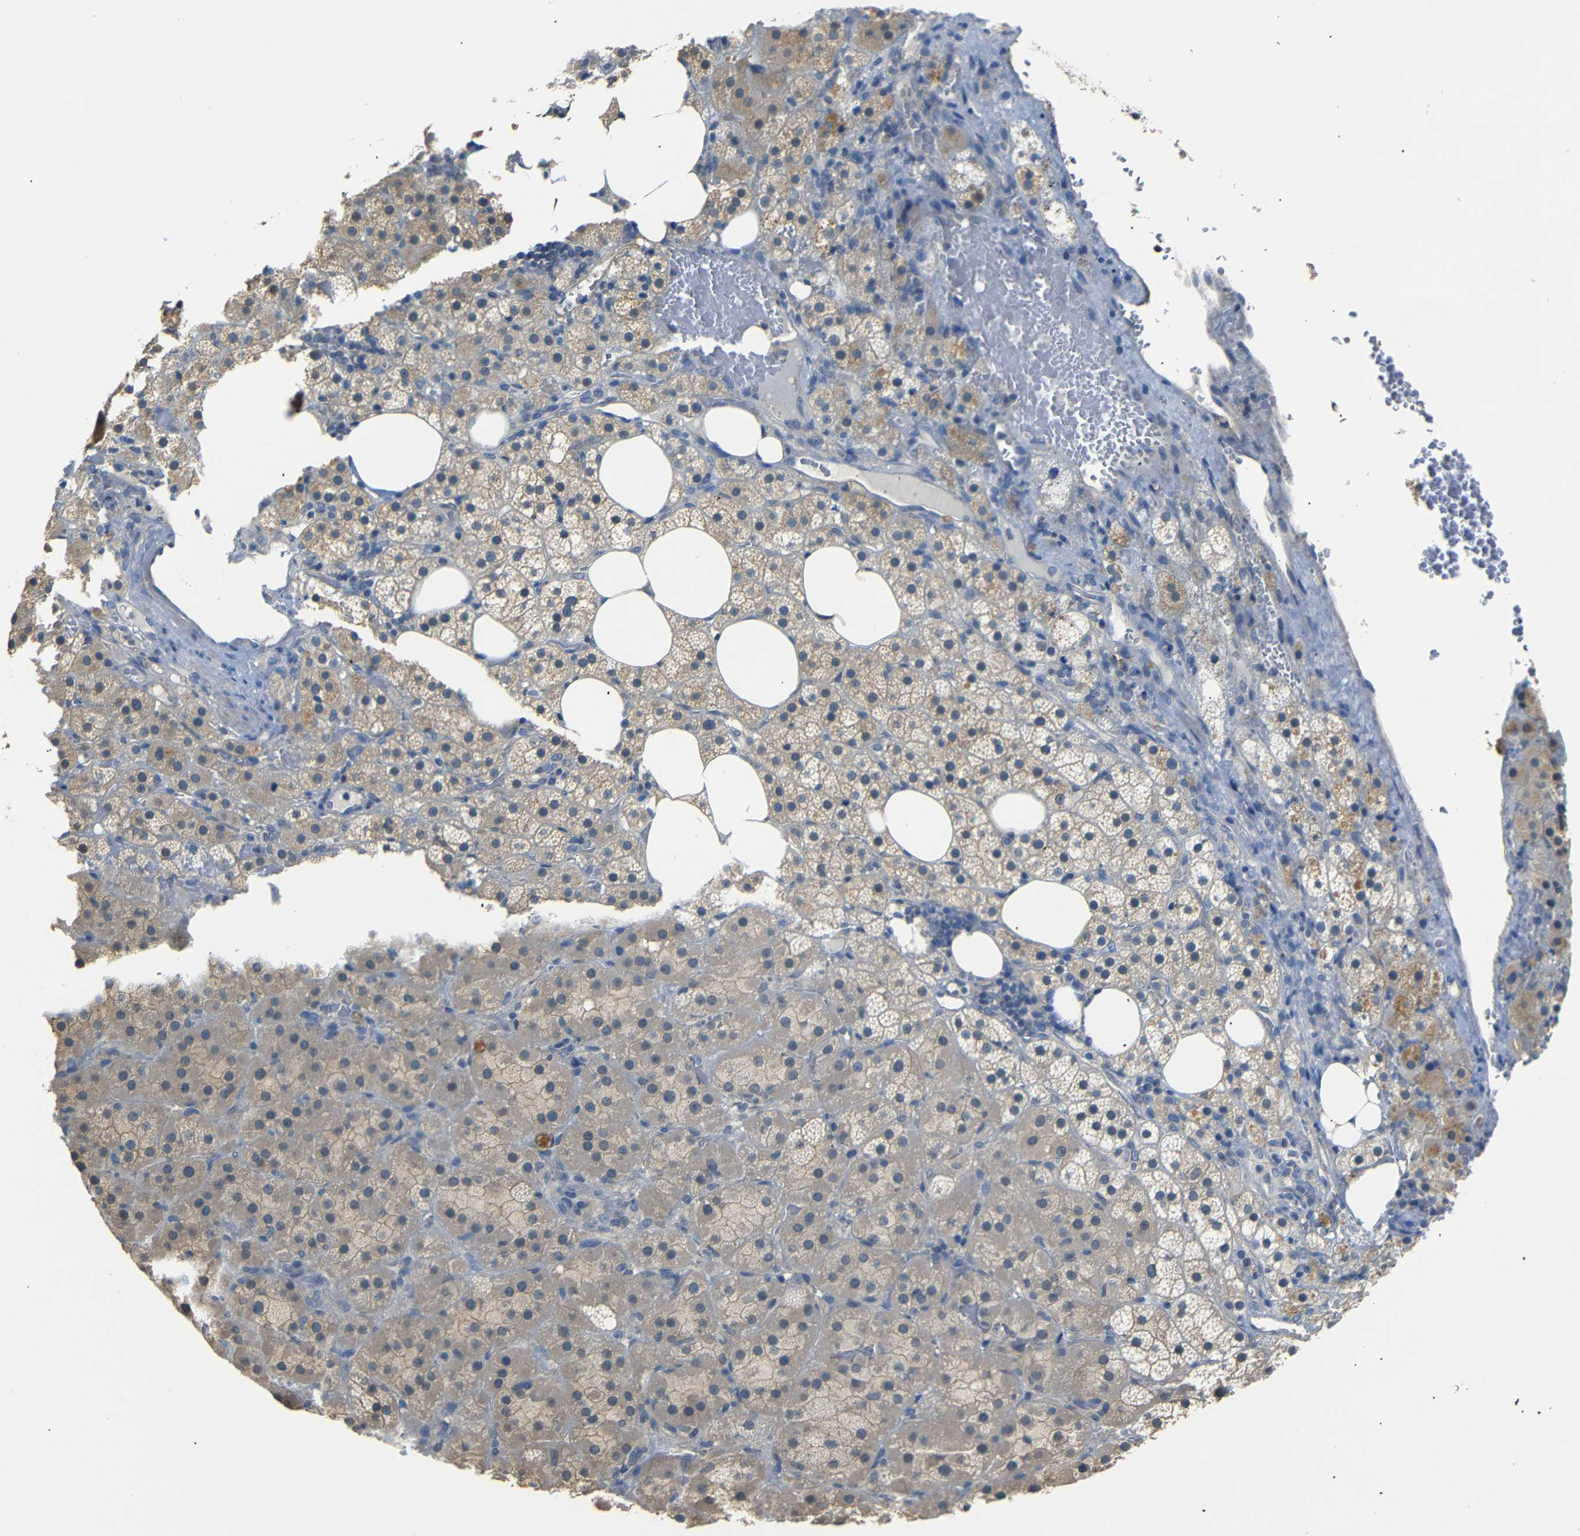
{"staining": {"intensity": "weak", "quantity": "25%-75%", "location": "cytoplasmic/membranous"}, "tissue": "adrenal gland", "cell_type": "Glandular cells", "image_type": "normal", "snomed": [{"axis": "morphology", "description": "Normal tissue, NOS"}, {"axis": "topography", "description": "Adrenal gland"}], "caption": "Immunohistochemical staining of normal human adrenal gland shows weak cytoplasmic/membranous protein staining in approximately 25%-75% of glandular cells. (DAB IHC with brightfield microscopy, high magnification).", "gene": "SFN", "patient": {"sex": "female", "age": 59}}